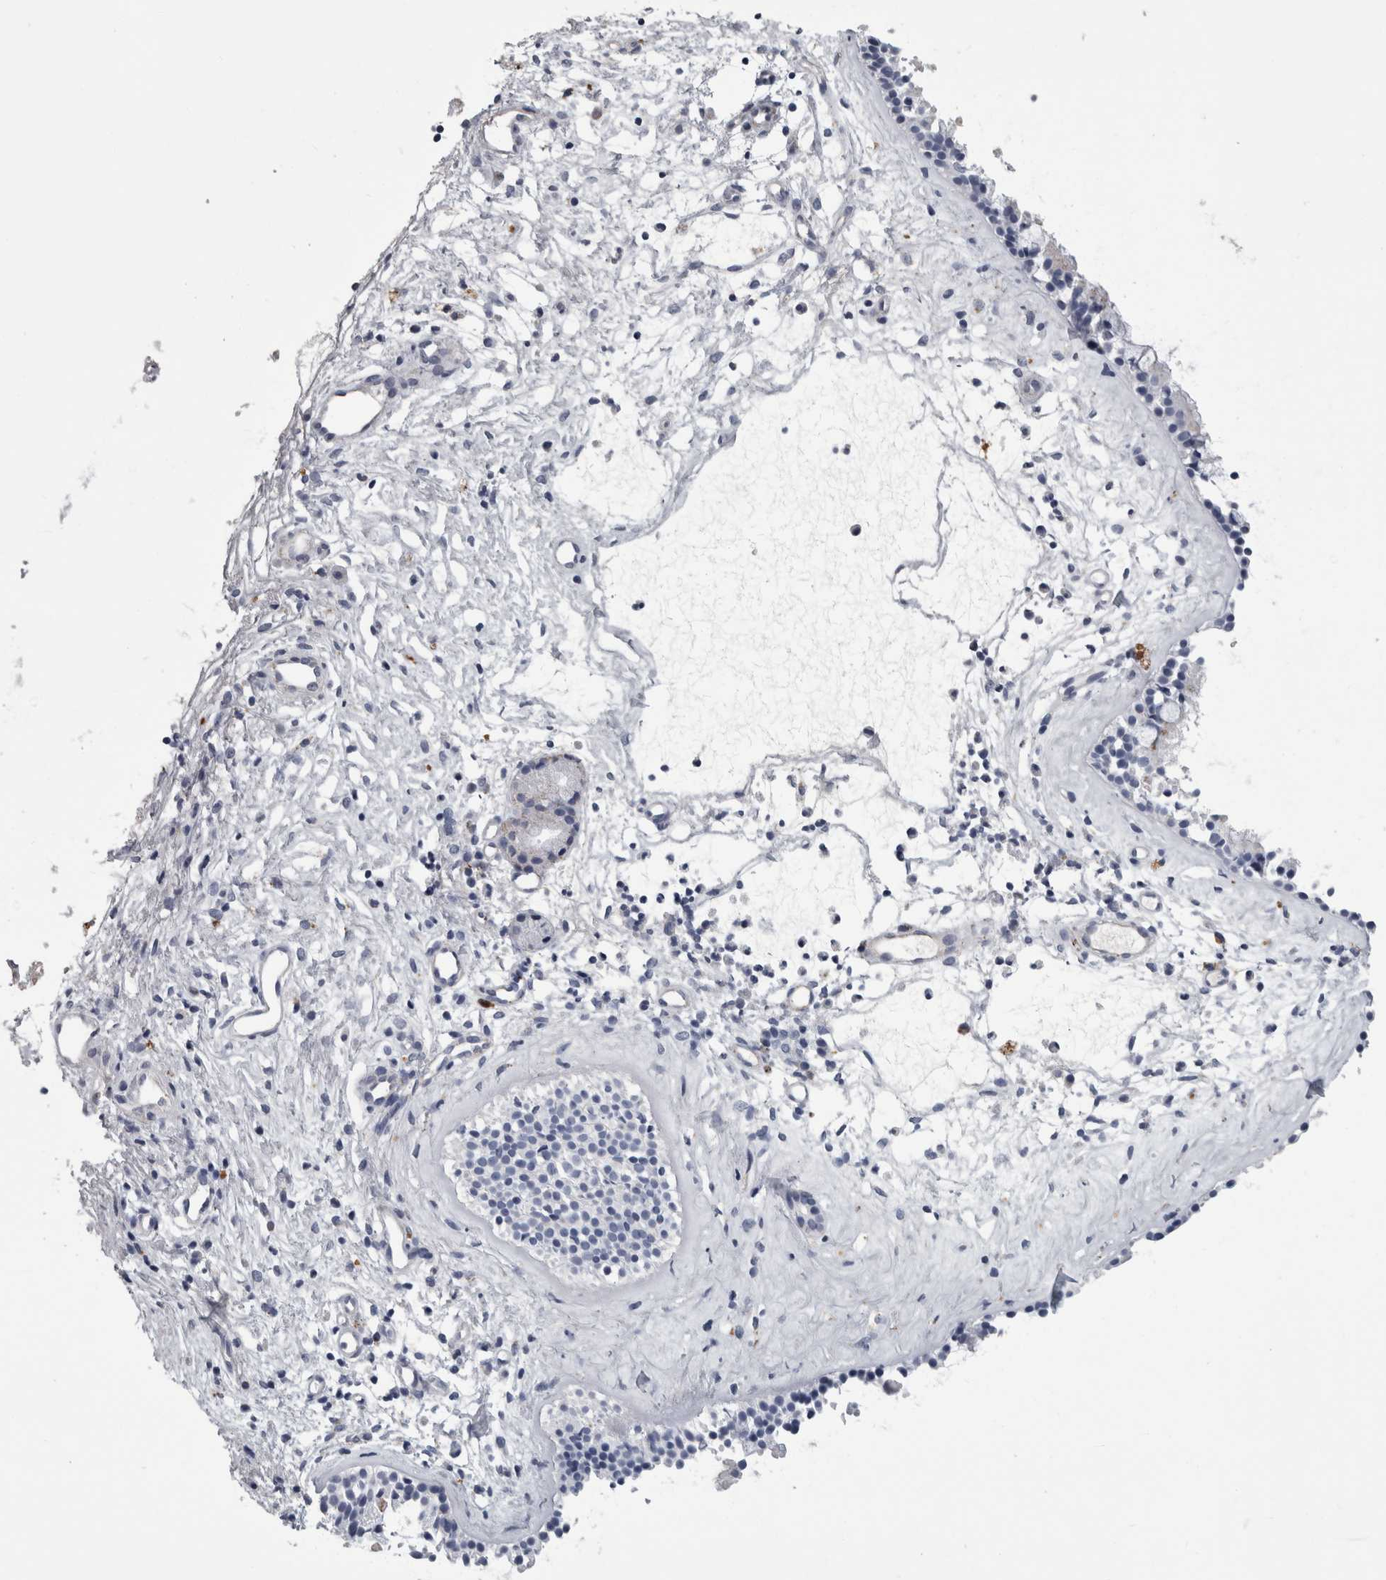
{"staining": {"intensity": "negative", "quantity": "none", "location": "none"}, "tissue": "nasopharynx", "cell_type": "Respiratory epithelial cells", "image_type": "normal", "snomed": [{"axis": "morphology", "description": "Normal tissue, NOS"}, {"axis": "topography", "description": "Nasopharynx"}], "caption": "Image shows no protein staining in respiratory epithelial cells of unremarkable nasopharynx. Nuclei are stained in blue.", "gene": "DPP7", "patient": {"sex": "female", "age": 42}}